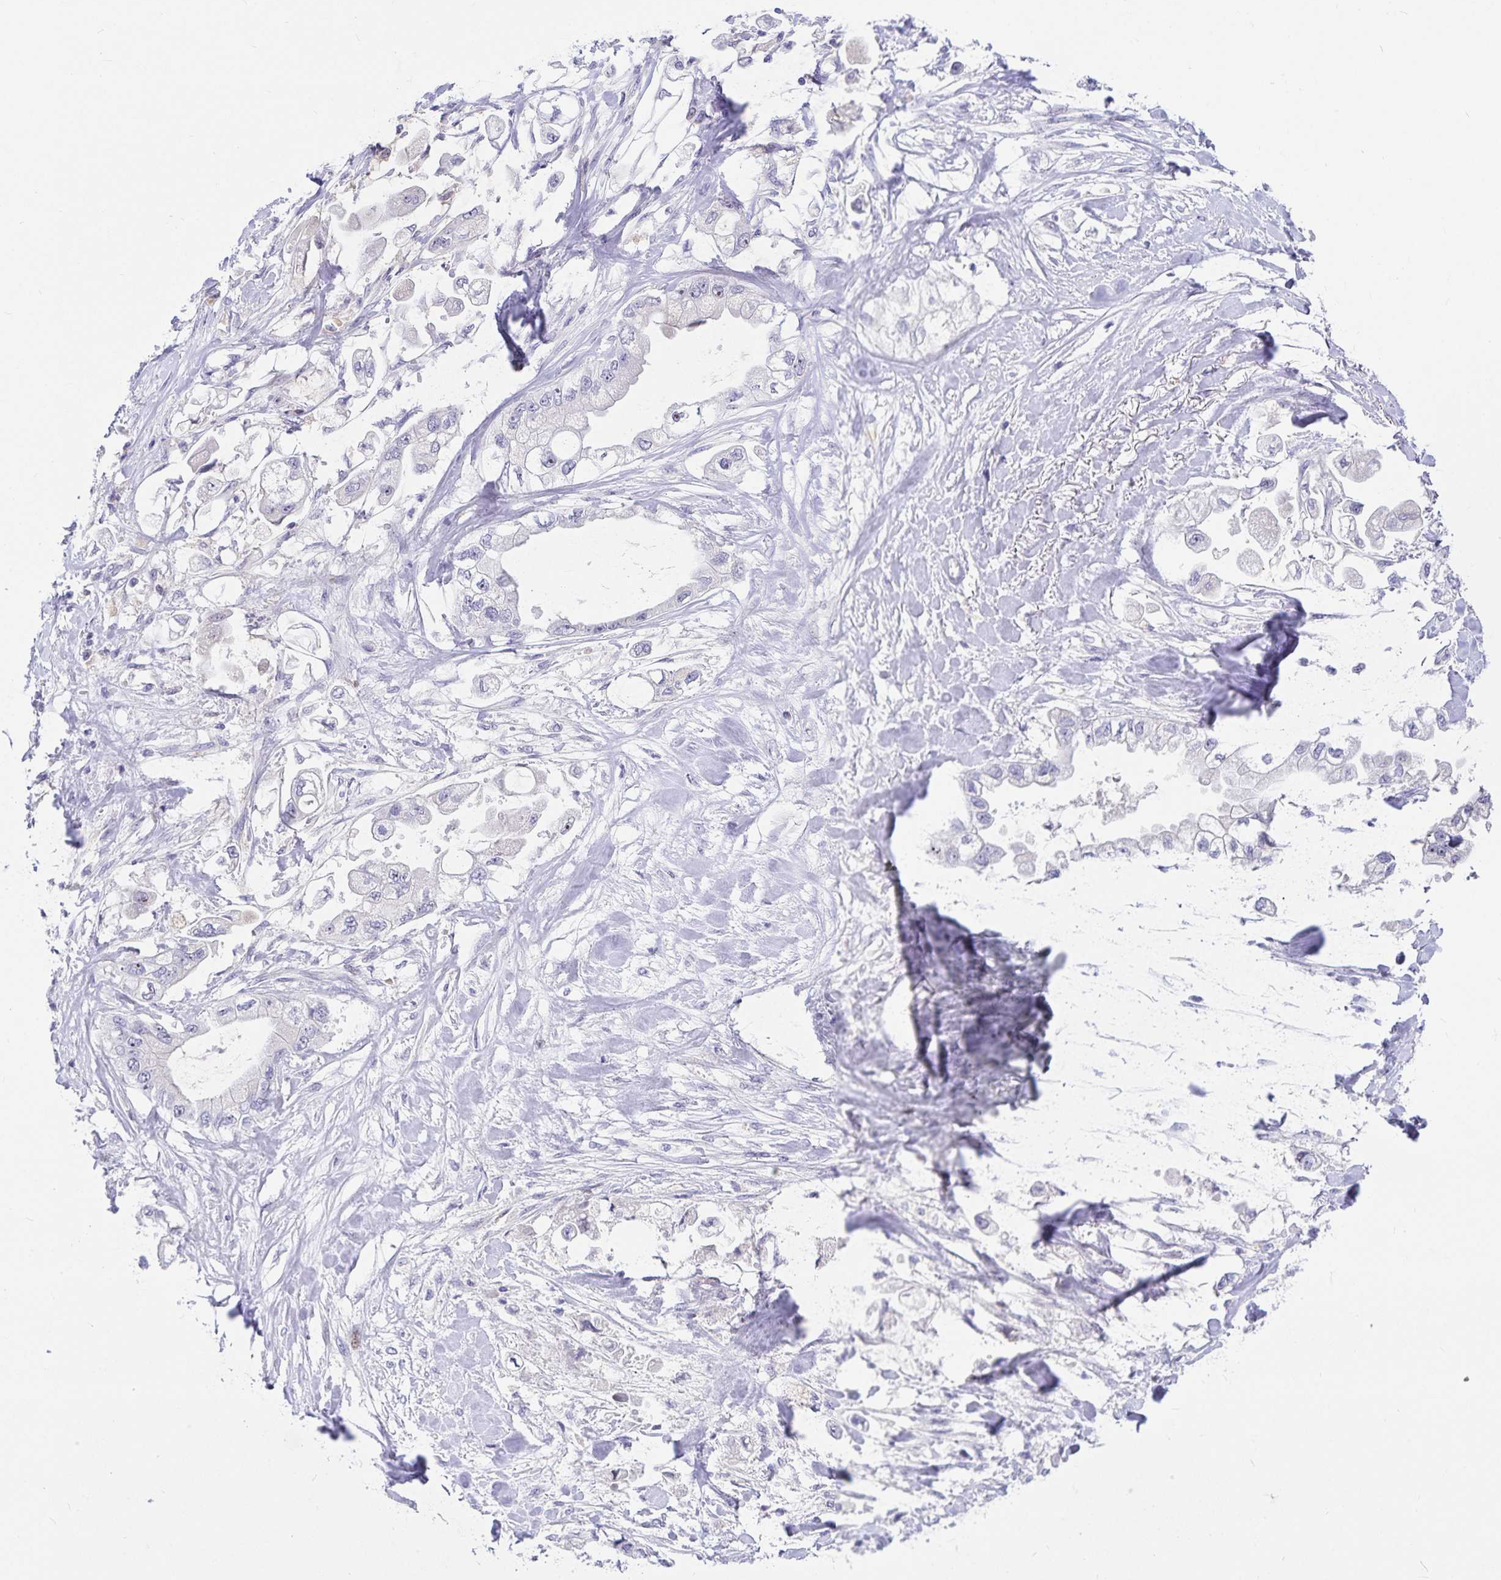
{"staining": {"intensity": "negative", "quantity": "none", "location": "none"}, "tissue": "stomach cancer", "cell_type": "Tumor cells", "image_type": "cancer", "snomed": [{"axis": "morphology", "description": "Adenocarcinoma, NOS"}, {"axis": "topography", "description": "Stomach"}], "caption": "Photomicrograph shows no significant protein expression in tumor cells of stomach adenocarcinoma. Brightfield microscopy of immunohistochemistry (IHC) stained with DAB (brown) and hematoxylin (blue), captured at high magnification.", "gene": "KBTBD13", "patient": {"sex": "male", "age": 62}}